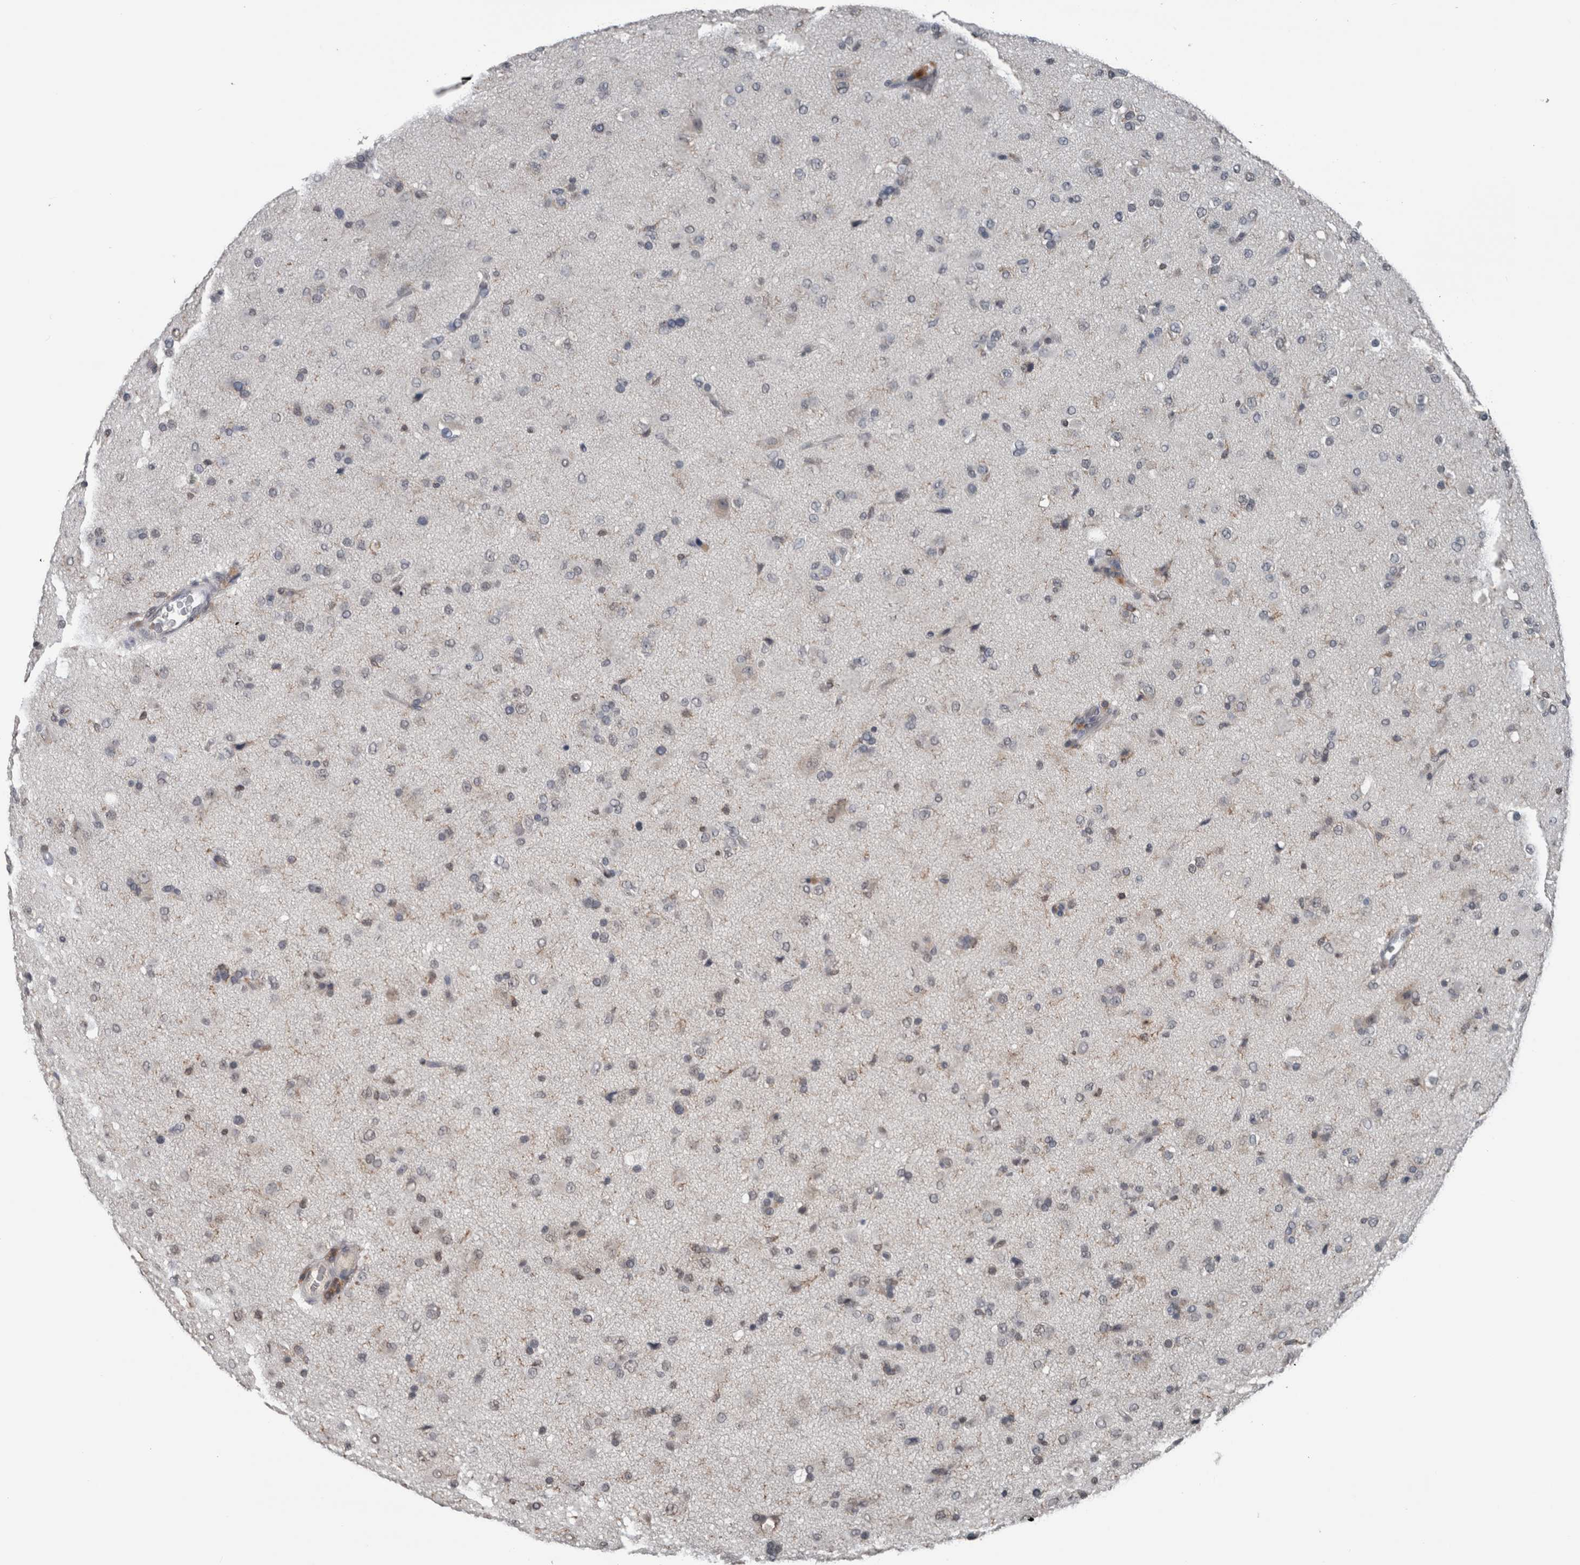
{"staining": {"intensity": "negative", "quantity": "none", "location": "none"}, "tissue": "glioma", "cell_type": "Tumor cells", "image_type": "cancer", "snomed": [{"axis": "morphology", "description": "Glioma, malignant, Low grade"}, {"axis": "topography", "description": "Brain"}], "caption": "Immunohistochemistry histopathology image of malignant glioma (low-grade) stained for a protein (brown), which shows no positivity in tumor cells.", "gene": "MAFF", "patient": {"sex": "male", "age": 65}}